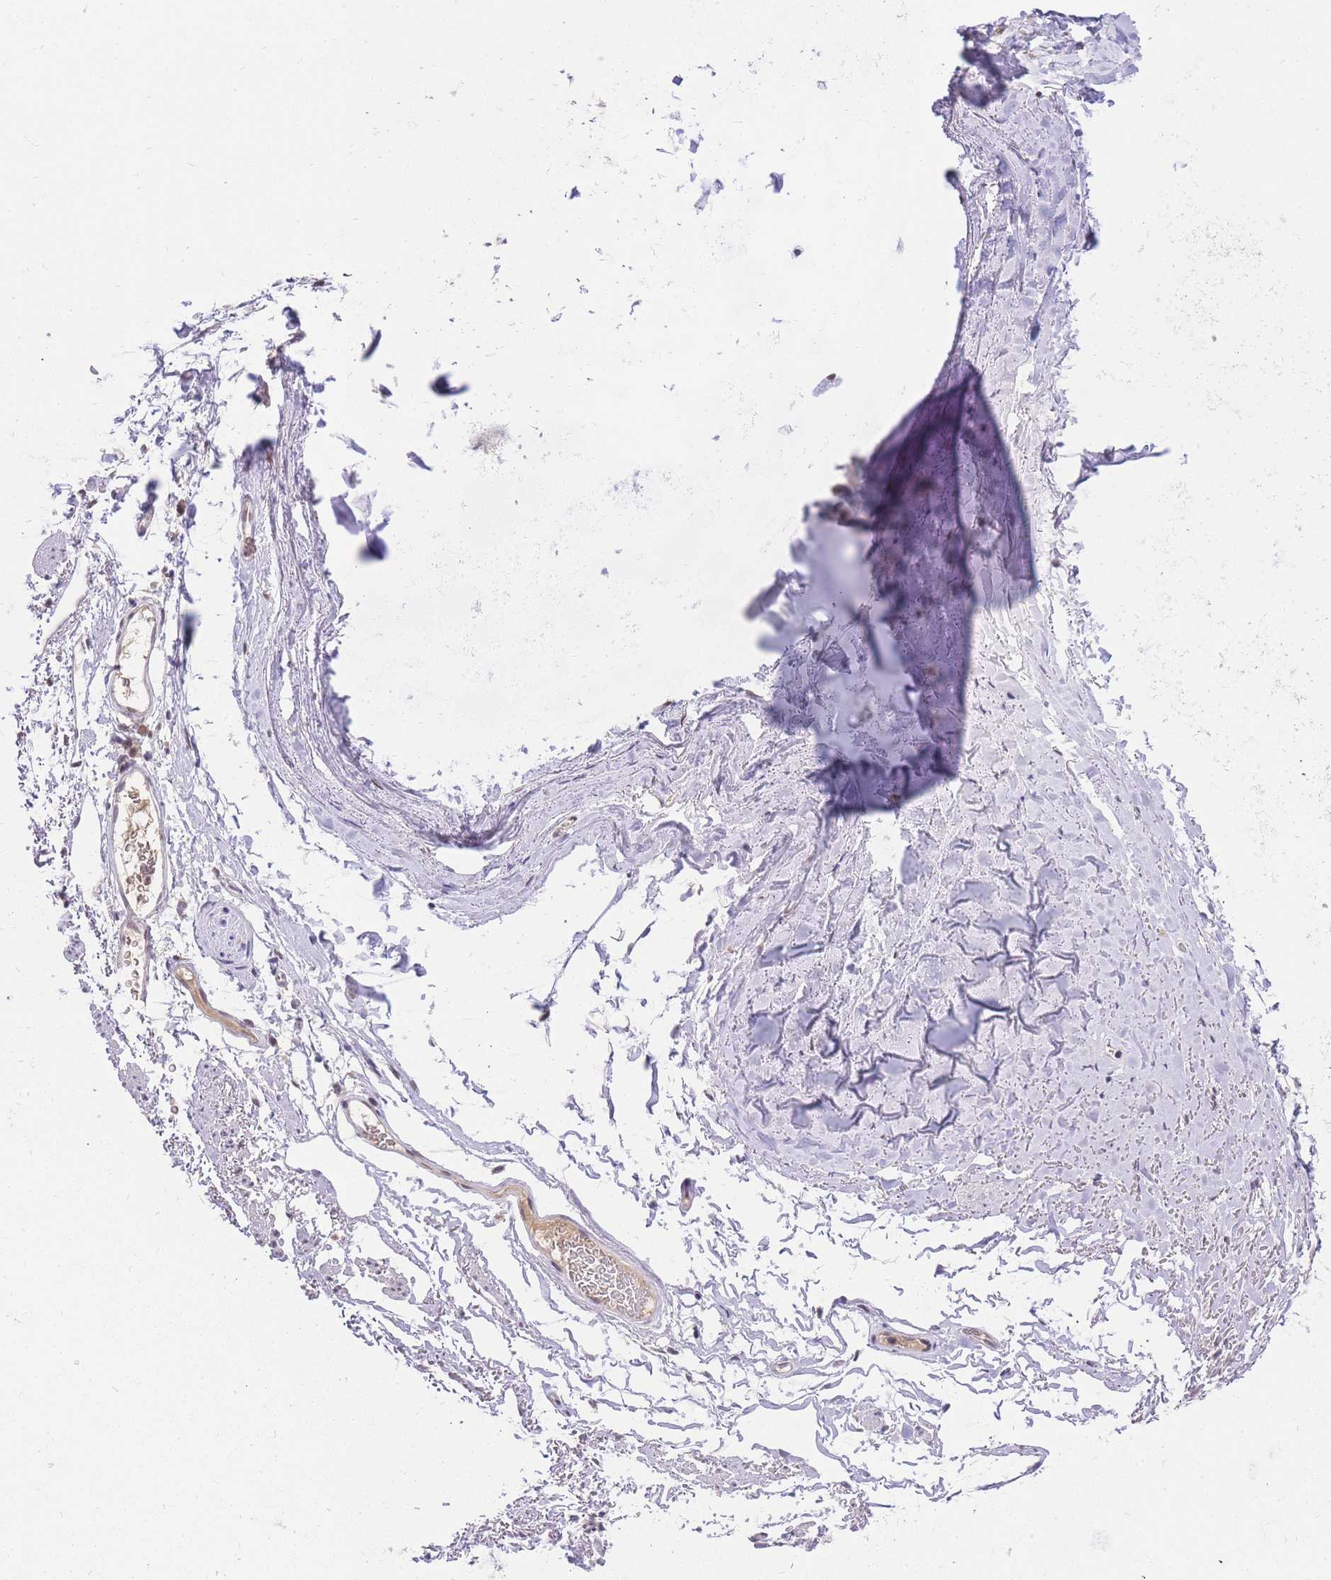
{"staining": {"intensity": "negative", "quantity": "none", "location": "none"}, "tissue": "adipose tissue", "cell_type": "Adipocytes", "image_type": "normal", "snomed": [{"axis": "morphology", "description": "Normal tissue, NOS"}, {"axis": "topography", "description": "Cartilage tissue"}, {"axis": "topography", "description": "Bronchus"}], "caption": "IHC of benign human adipose tissue shows no expression in adipocytes. (Stains: DAB IHC with hematoxylin counter stain, Microscopy: brightfield microscopy at high magnification).", "gene": "PUS10", "patient": {"sex": "female", "age": 73}}